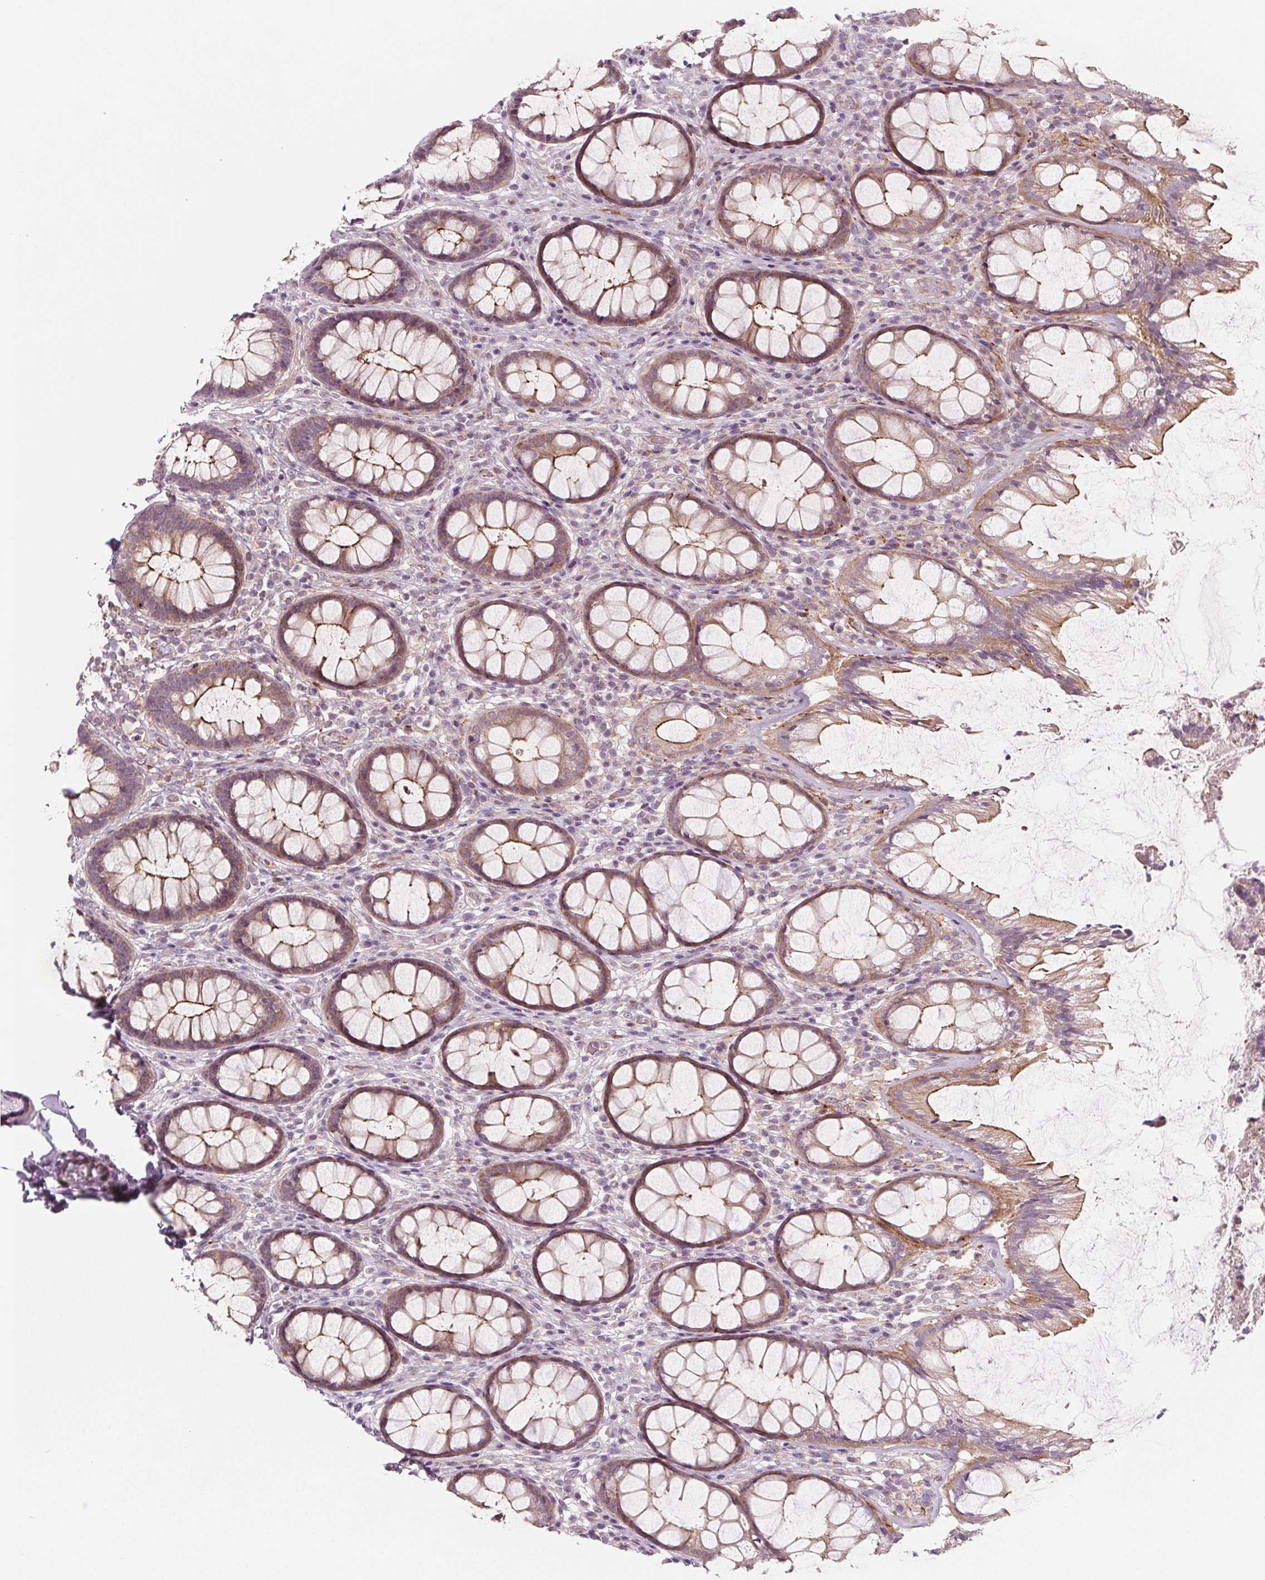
{"staining": {"intensity": "weak", "quantity": ">75%", "location": "cytoplasmic/membranous"}, "tissue": "rectum", "cell_type": "Glandular cells", "image_type": "normal", "snomed": [{"axis": "morphology", "description": "Normal tissue, NOS"}, {"axis": "topography", "description": "Rectum"}], "caption": "Rectum stained with IHC shows weak cytoplasmic/membranous positivity in about >75% of glandular cells. (DAB IHC, brown staining for protein, blue staining for nuclei).", "gene": "ADAM33", "patient": {"sex": "male", "age": 72}}